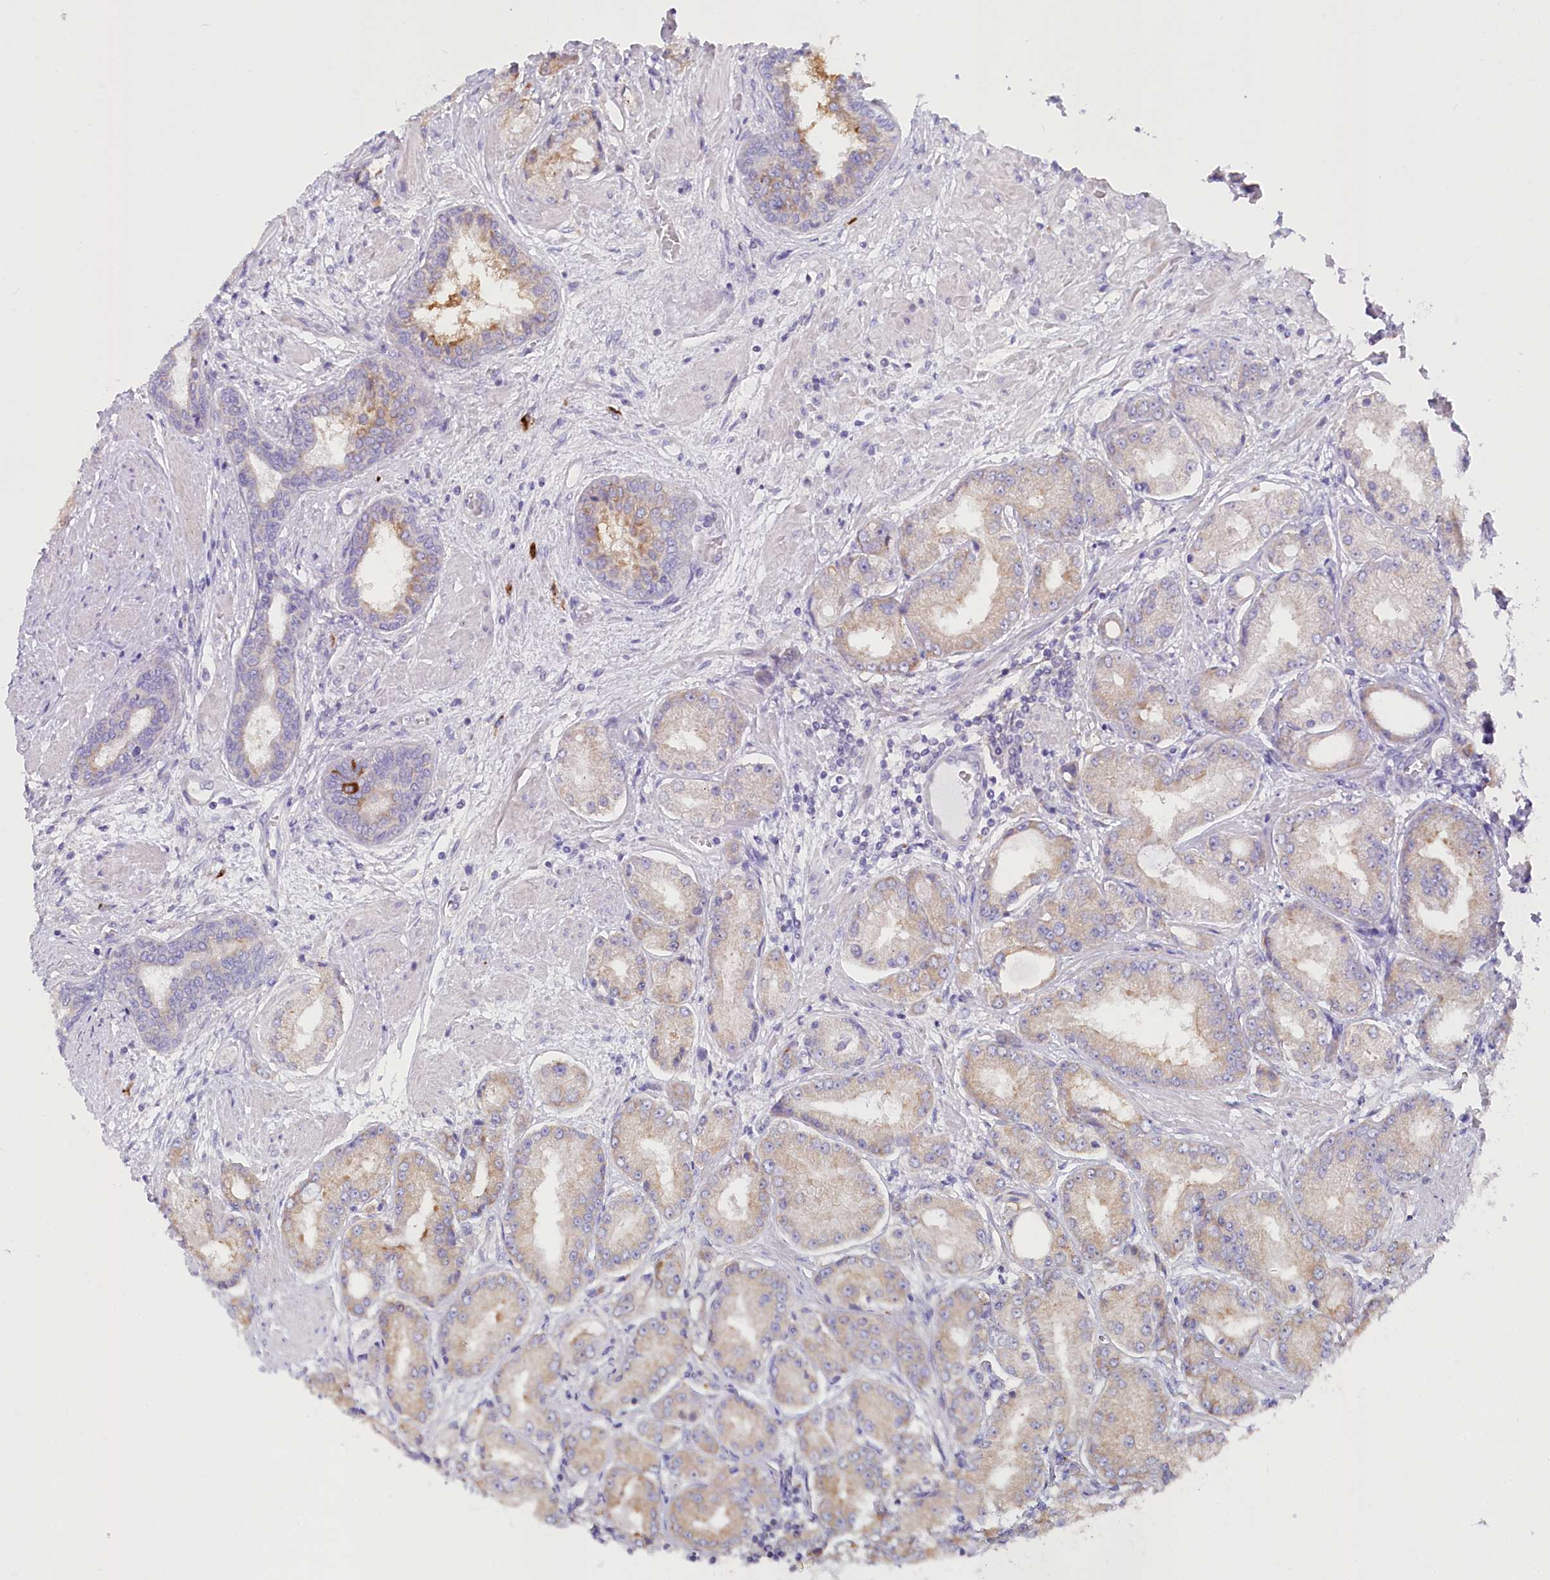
{"staining": {"intensity": "weak", "quantity": ">75%", "location": "cytoplasmic/membranous"}, "tissue": "prostate cancer", "cell_type": "Tumor cells", "image_type": "cancer", "snomed": [{"axis": "morphology", "description": "Adenocarcinoma, High grade"}, {"axis": "topography", "description": "Prostate"}], "caption": "High-power microscopy captured an immunohistochemistry (IHC) image of prostate adenocarcinoma (high-grade), revealing weak cytoplasmic/membranous staining in about >75% of tumor cells.", "gene": "POGLUT1", "patient": {"sex": "male", "age": 59}}